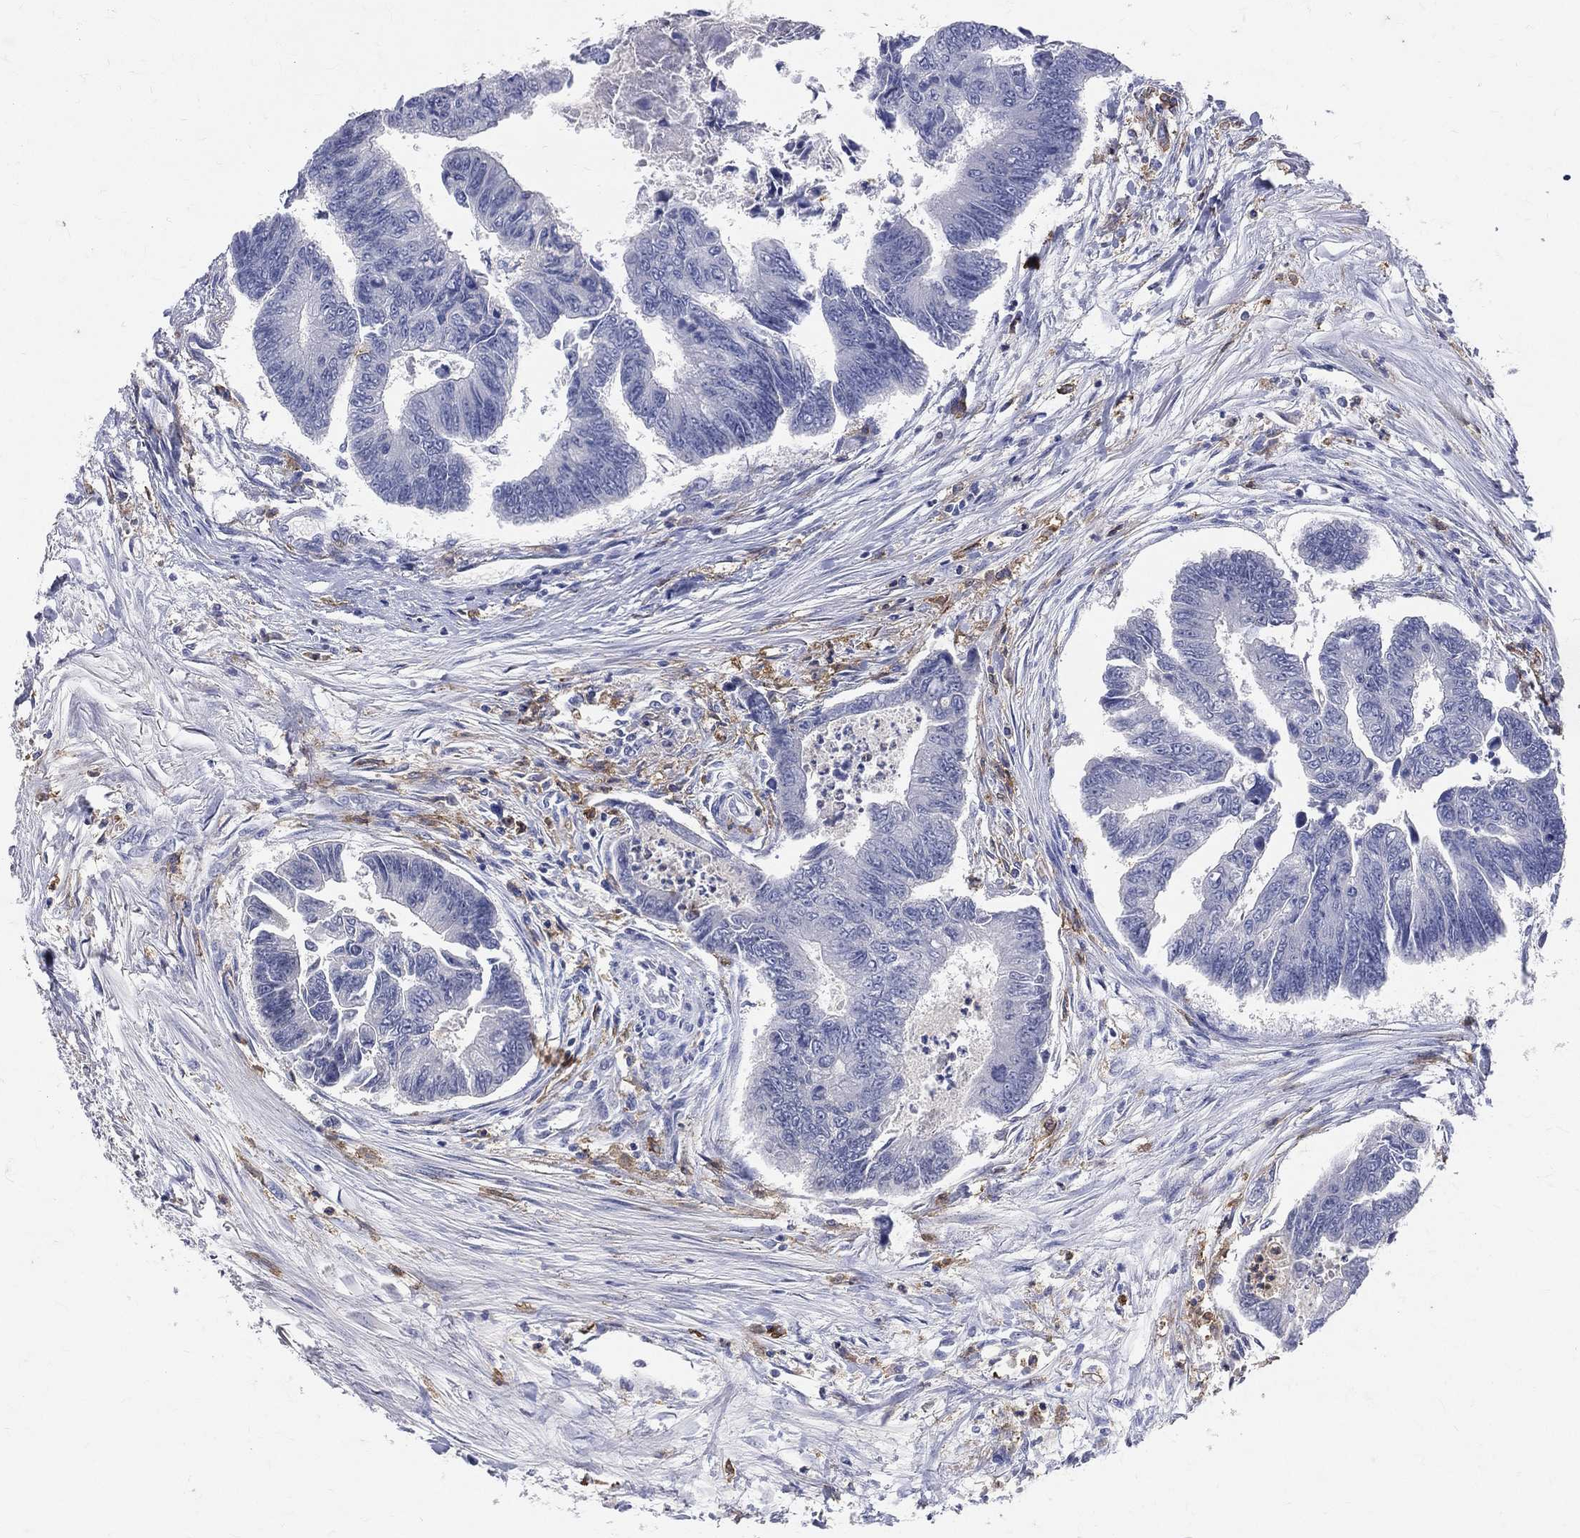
{"staining": {"intensity": "negative", "quantity": "none", "location": "none"}, "tissue": "colorectal cancer", "cell_type": "Tumor cells", "image_type": "cancer", "snomed": [{"axis": "morphology", "description": "Adenocarcinoma, NOS"}, {"axis": "topography", "description": "Colon"}], "caption": "High power microscopy micrograph of an immunohistochemistry (IHC) photomicrograph of colorectal cancer, revealing no significant positivity in tumor cells.", "gene": "CD33", "patient": {"sex": "female", "age": 65}}